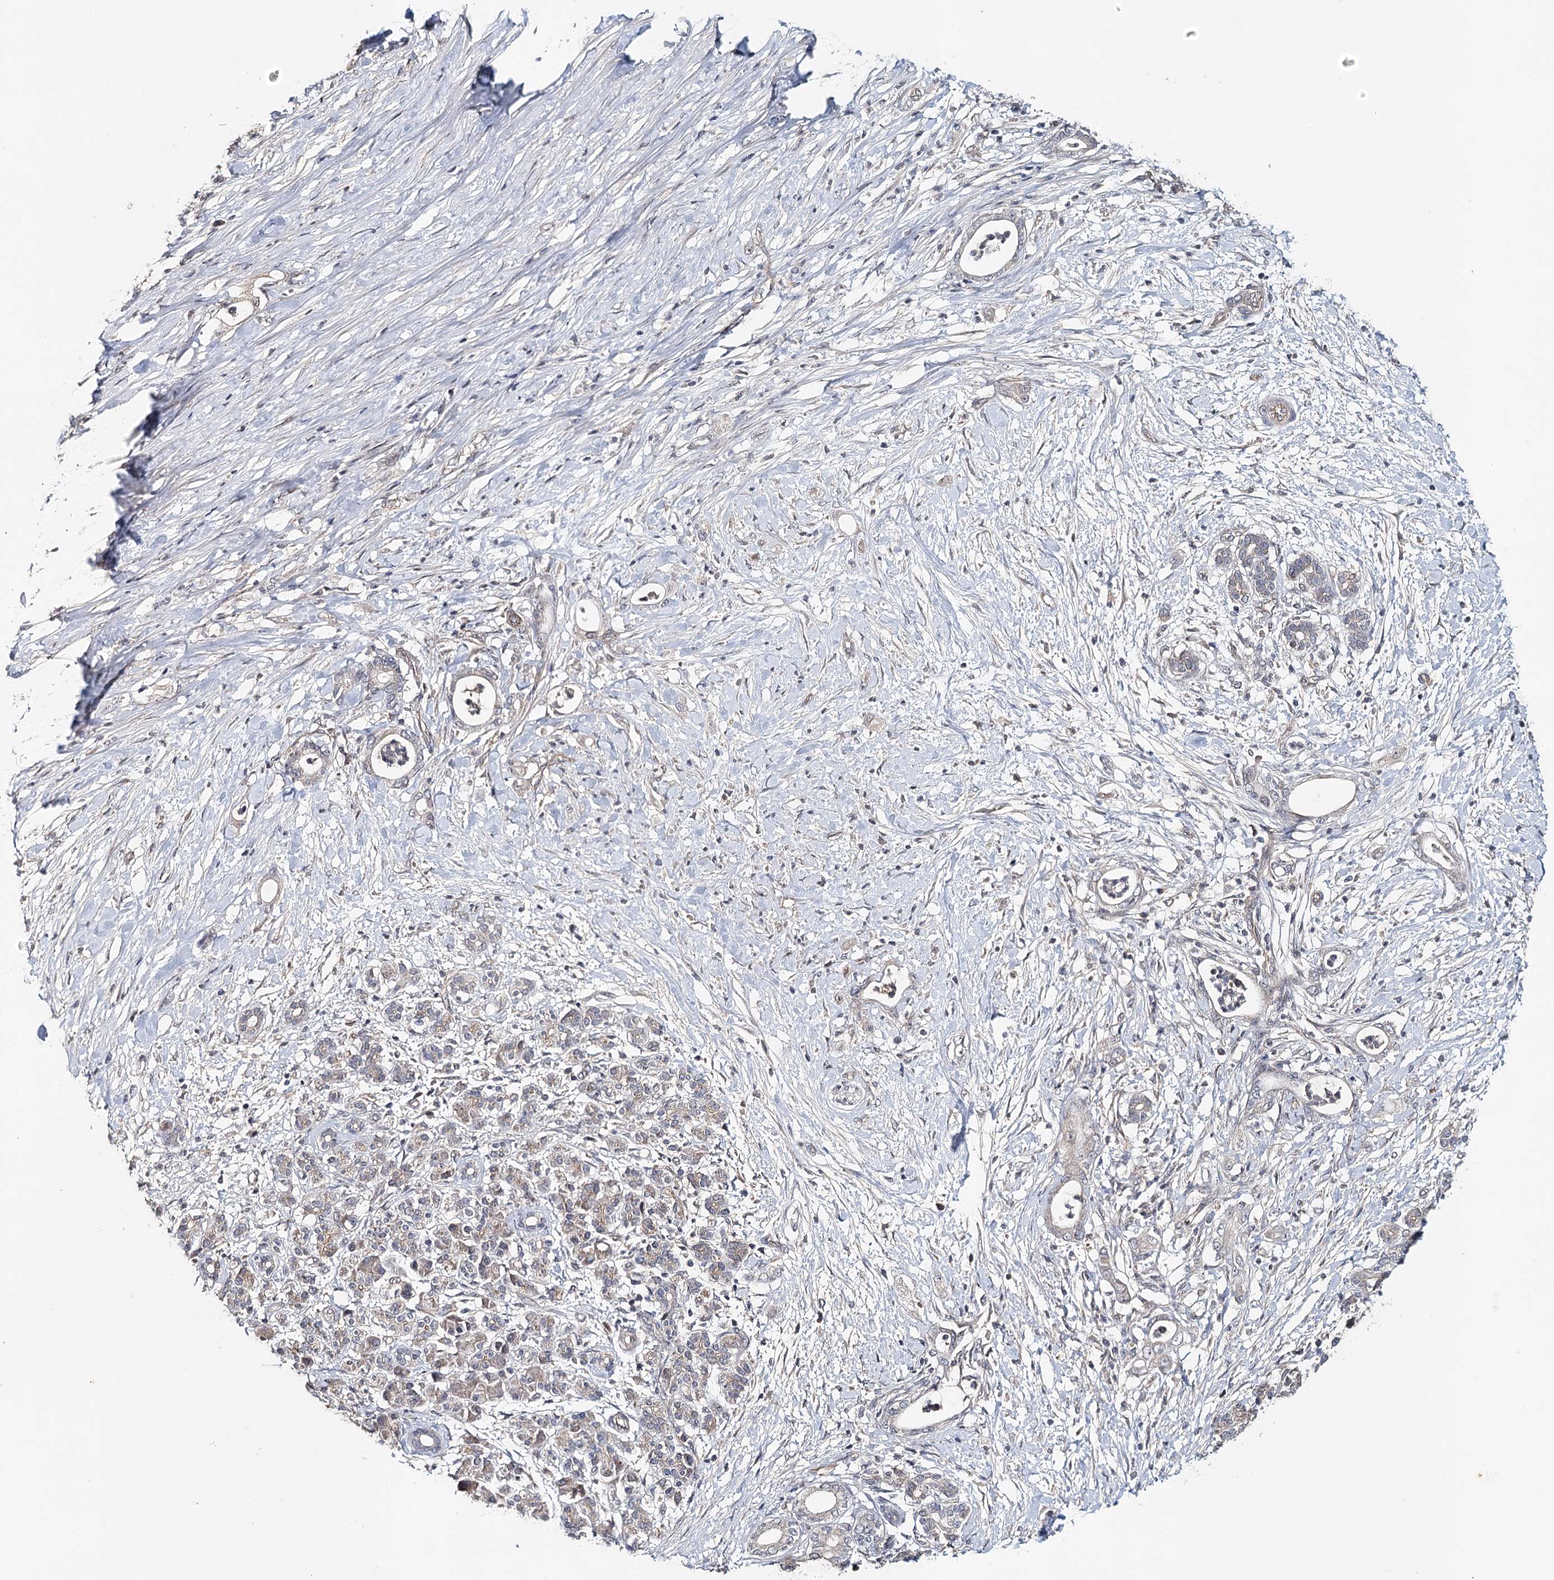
{"staining": {"intensity": "negative", "quantity": "none", "location": "none"}, "tissue": "pancreatic cancer", "cell_type": "Tumor cells", "image_type": "cancer", "snomed": [{"axis": "morphology", "description": "Adenocarcinoma, NOS"}, {"axis": "topography", "description": "Pancreas"}], "caption": "DAB (3,3'-diaminobenzidine) immunohistochemical staining of pancreatic cancer exhibits no significant staining in tumor cells. The staining is performed using DAB (3,3'-diaminobenzidine) brown chromogen with nuclei counter-stained in using hematoxylin.", "gene": "SYNPO", "patient": {"sex": "female", "age": 55}}